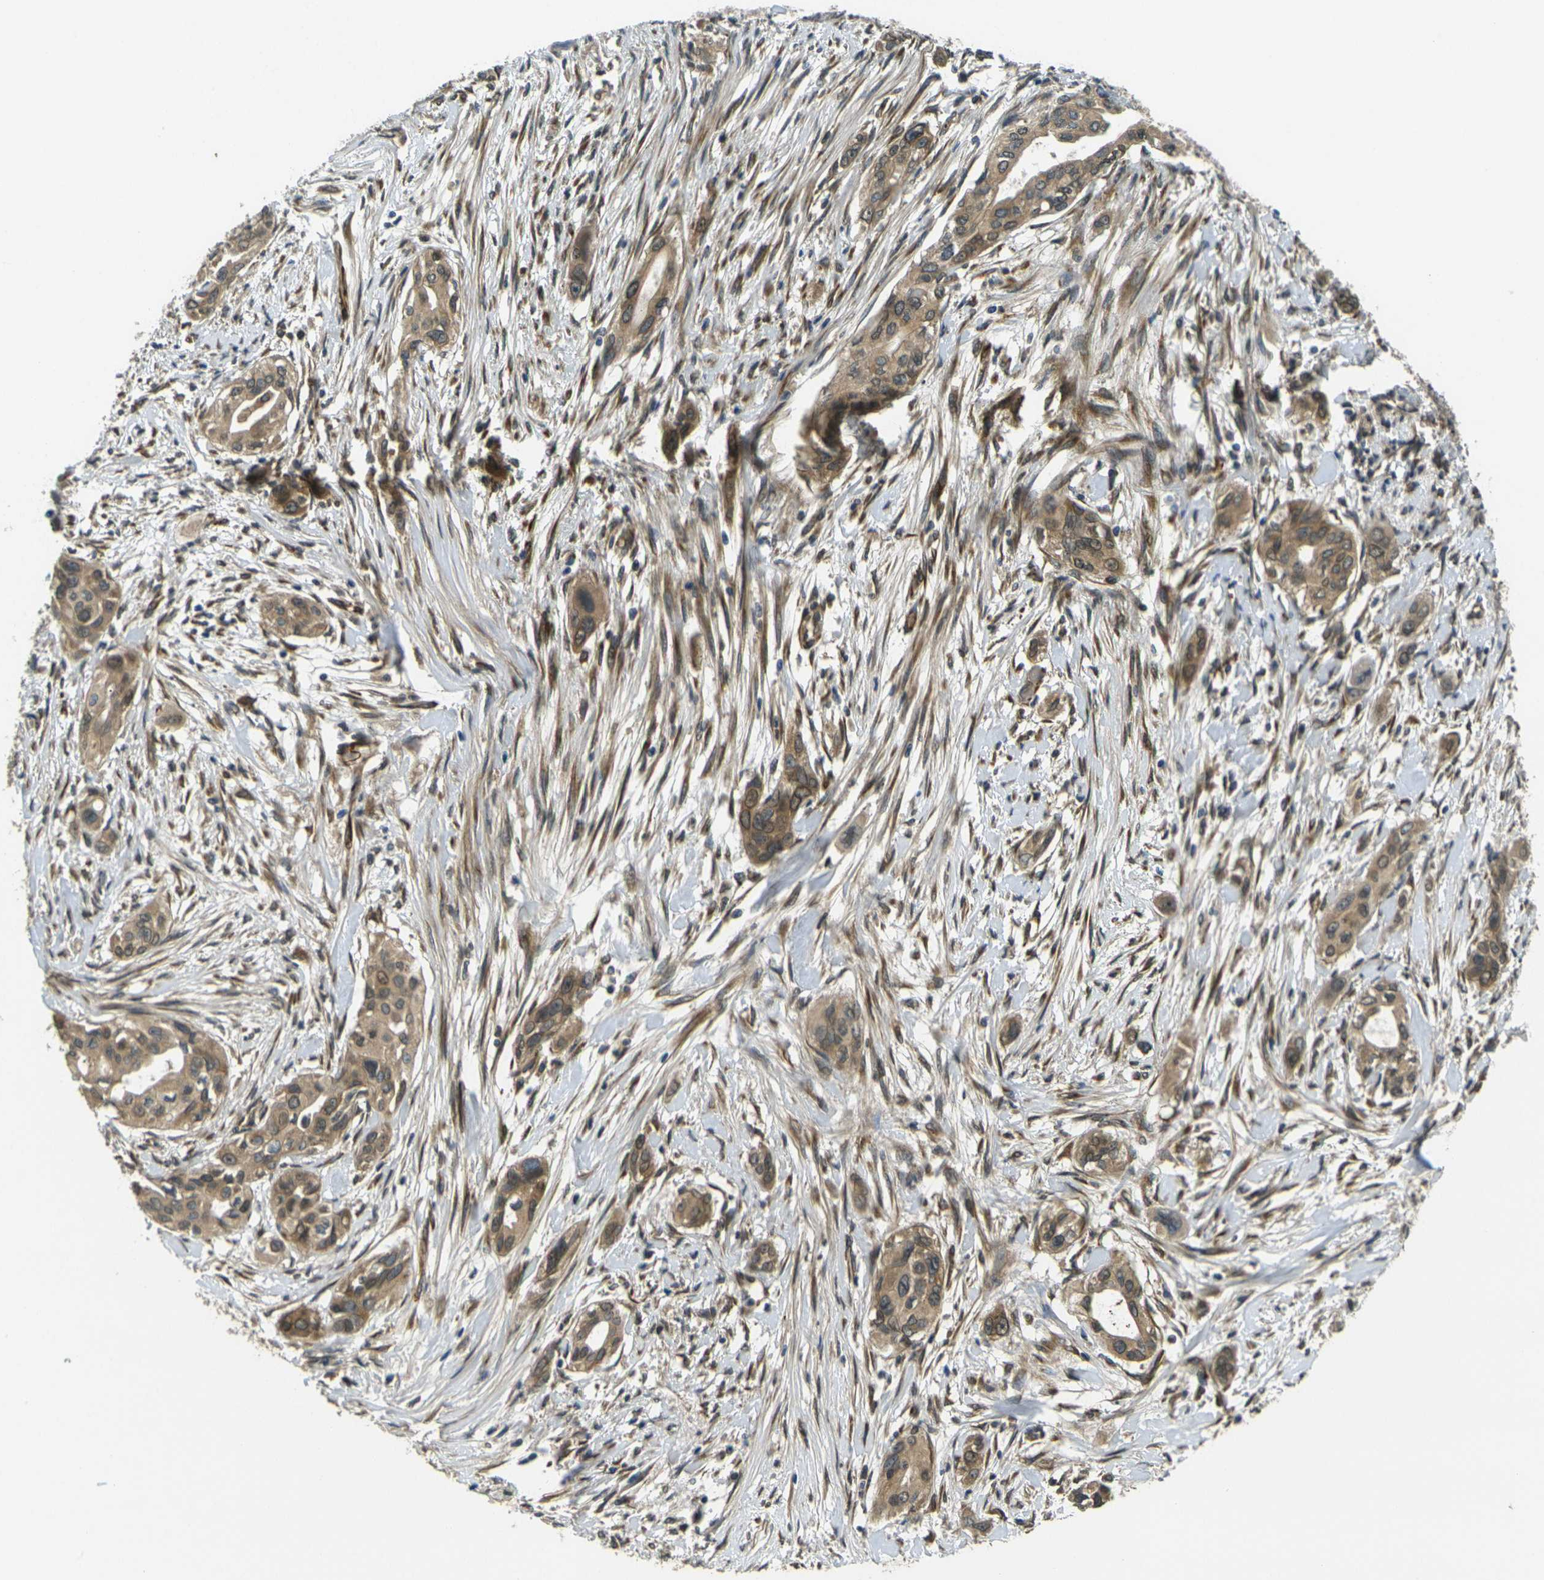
{"staining": {"intensity": "moderate", "quantity": ">75%", "location": "cytoplasmic/membranous"}, "tissue": "pancreatic cancer", "cell_type": "Tumor cells", "image_type": "cancer", "snomed": [{"axis": "morphology", "description": "Adenocarcinoma, NOS"}, {"axis": "topography", "description": "Pancreas"}], "caption": "High-power microscopy captured an immunohistochemistry photomicrograph of pancreatic cancer, revealing moderate cytoplasmic/membranous staining in approximately >75% of tumor cells.", "gene": "FUT11", "patient": {"sex": "female", "age": 60}}